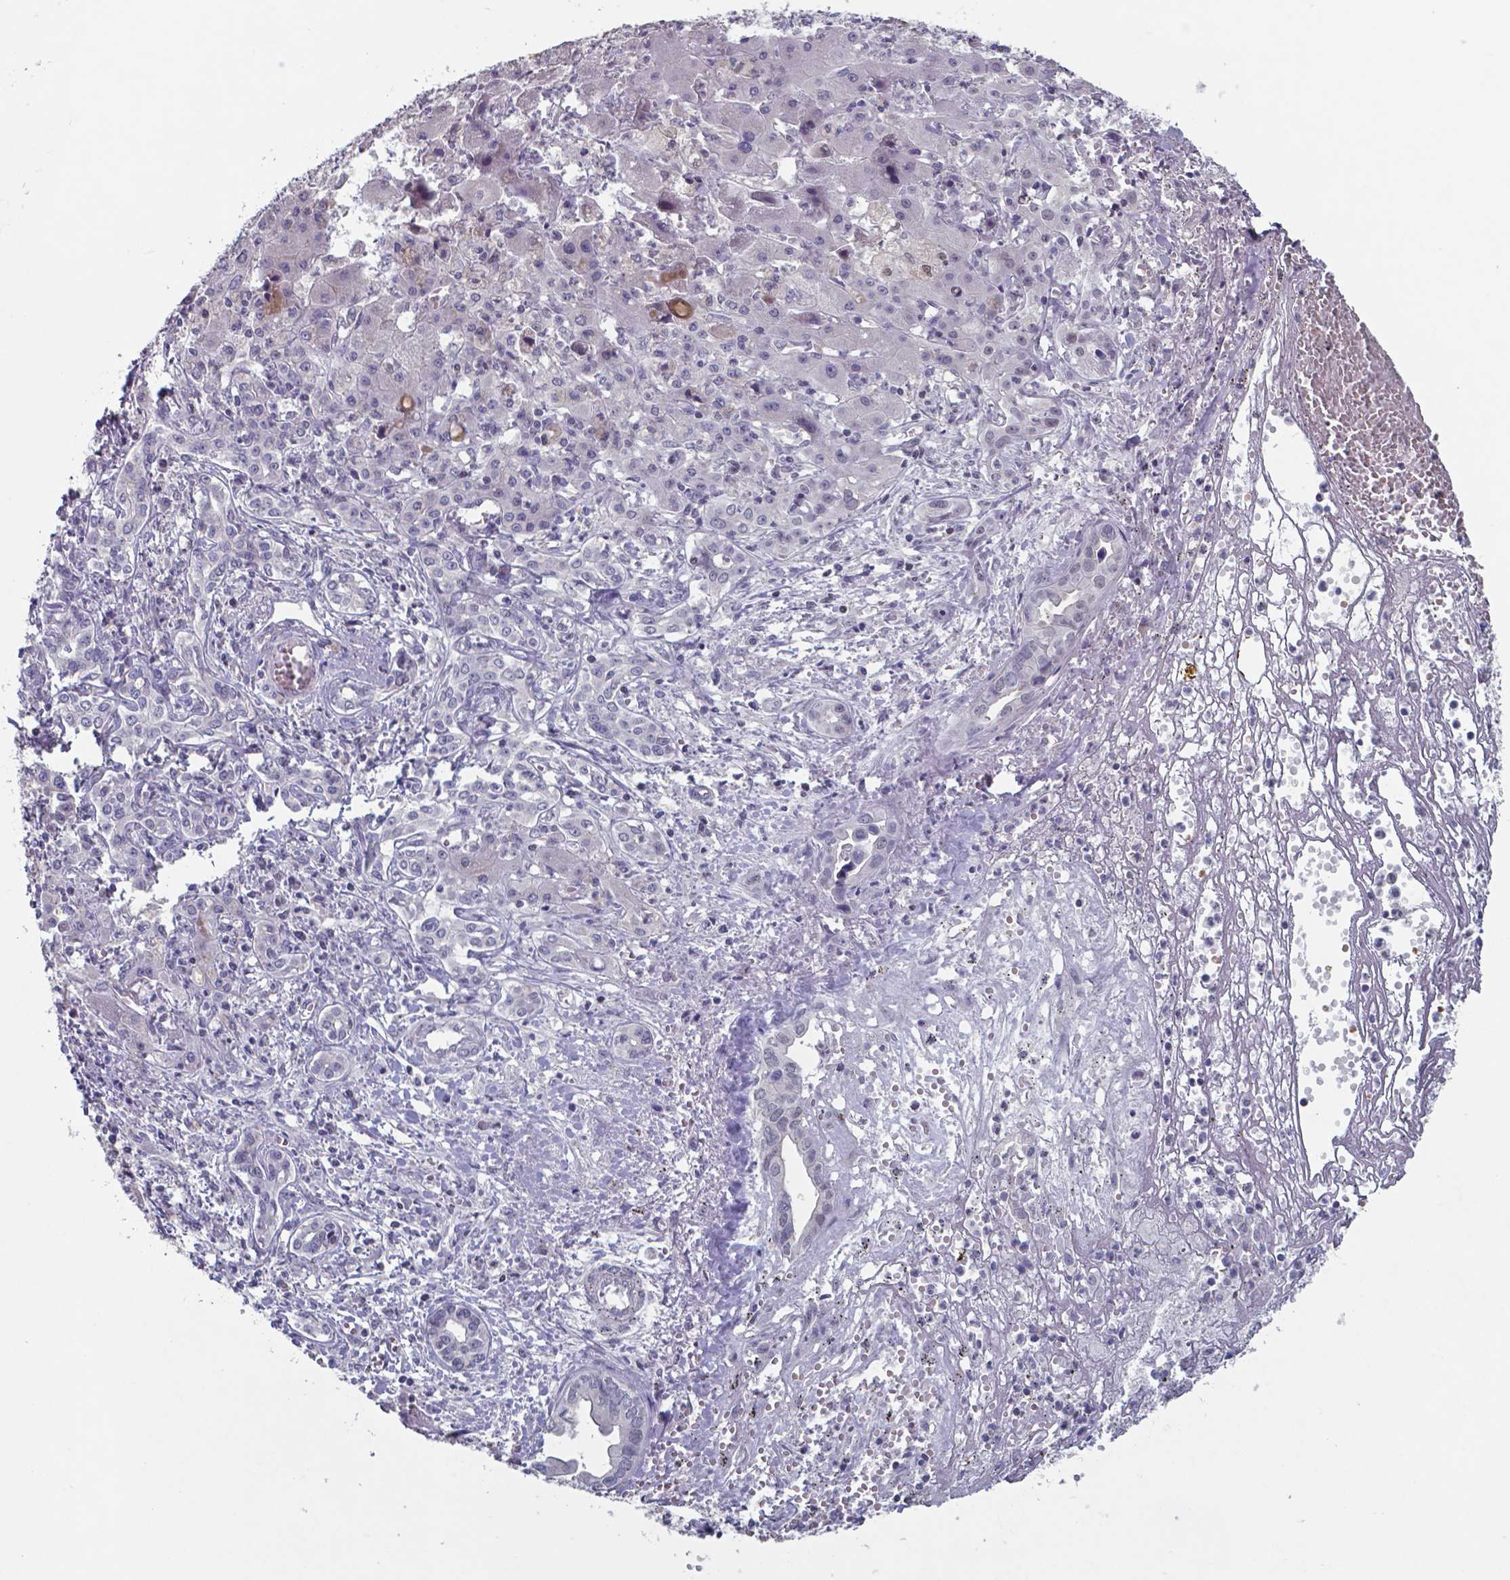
{"staining": {"intensity": "negative", "quantity": "none", "location": "none"}, "tissue": "liver cancer", "cell_type": "Tumor cells", "image_type": "cancer", "snomed": [{"axis": "morphology", "description": "Cholangiocarcinoma"}, {"axis": "topography", "description": "Liver"}], "caption": "Immunohistochemistry (IHC) of liver cancer reveals no staining in tumor cells.", "gene": "TDP2", "patient": {"sex": "female", "age": 64}}